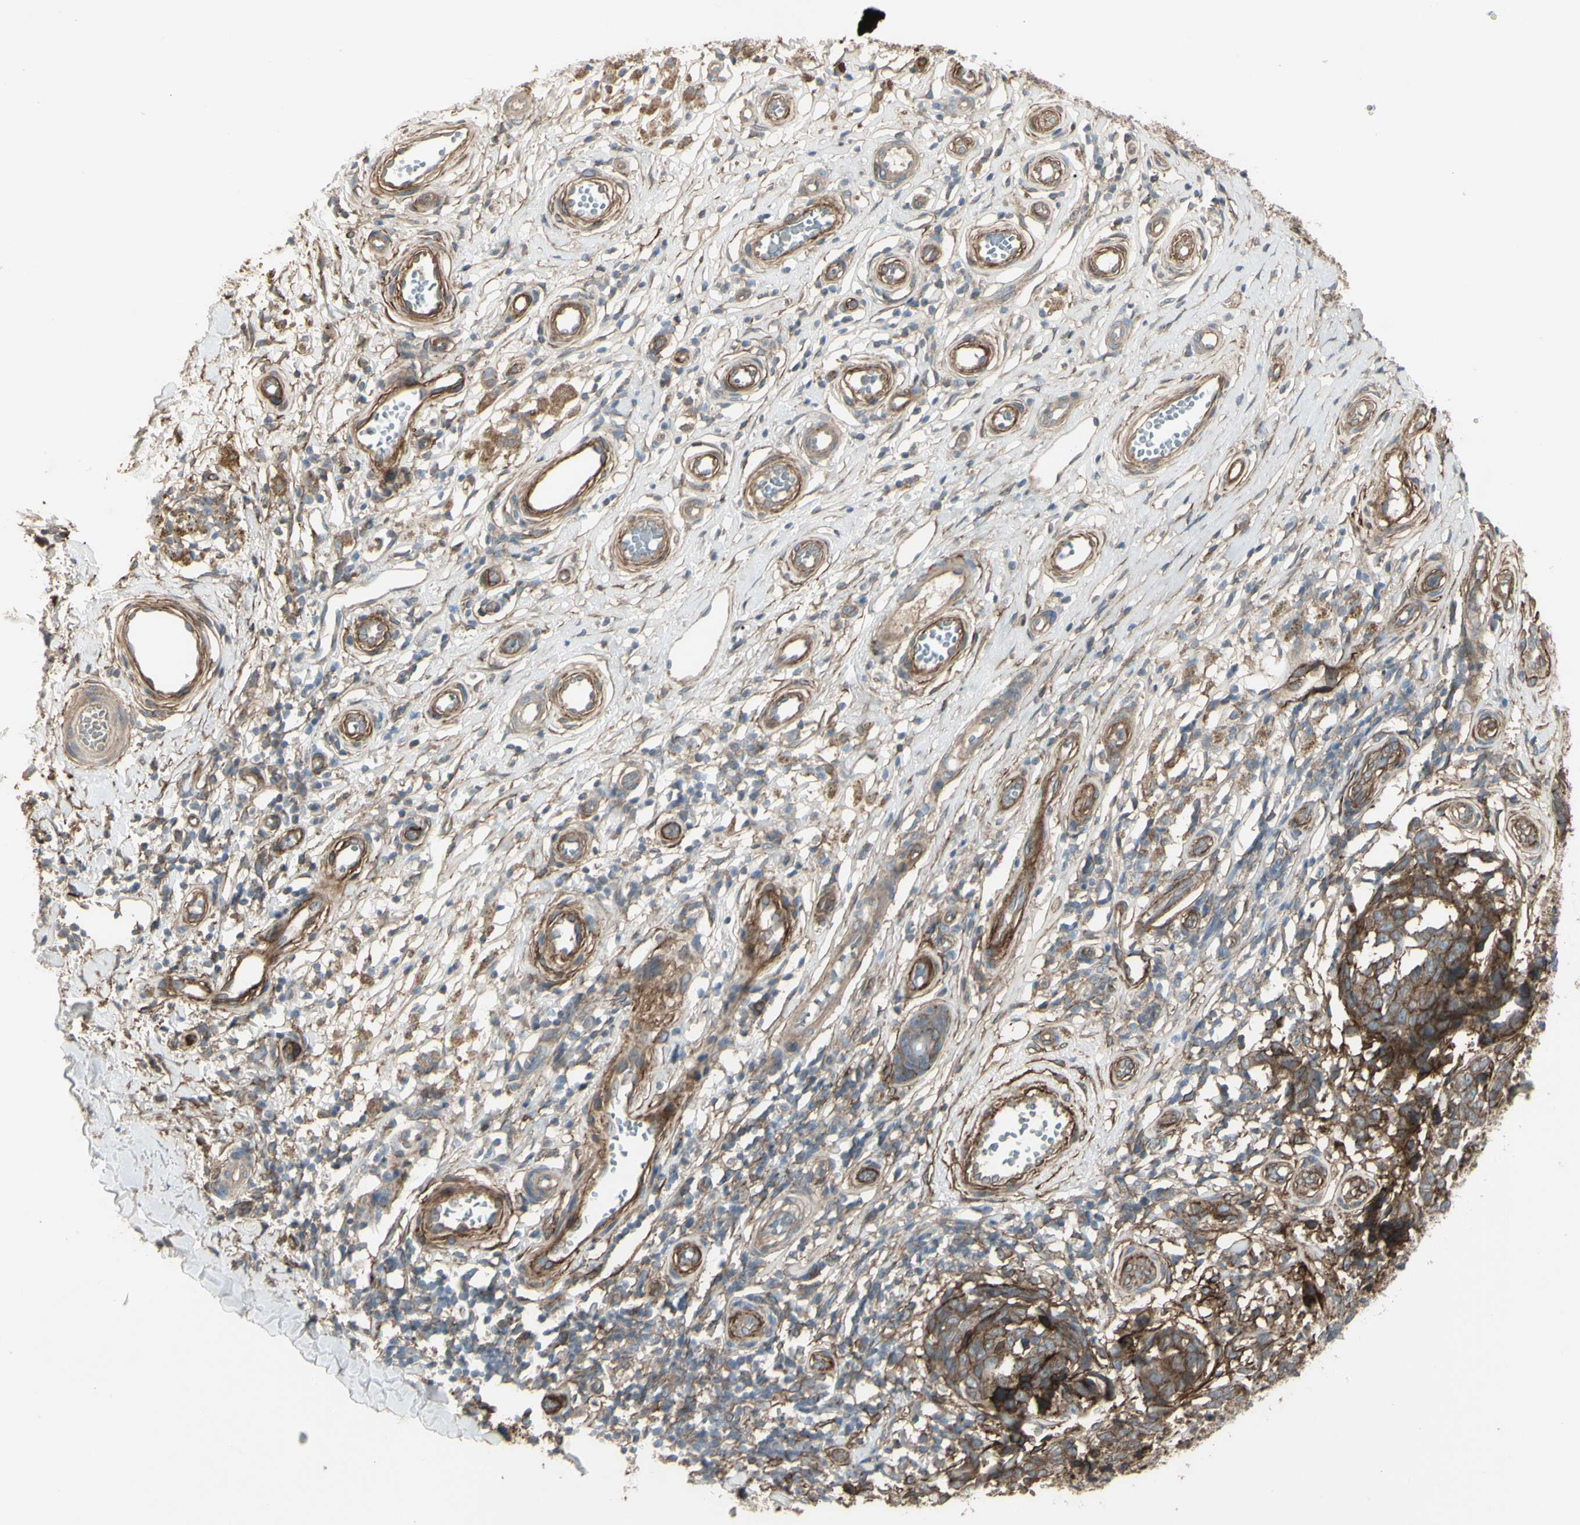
{"staining": {"intensity": "moderate", "quantity": ">75%", "location": "cytoplasmic/membranous"}, "tissue": "melanoma", "cell_type": "Tumor cells", "image_type": "cancer", "snomed": [{"axis": "morphology", "description": "Malignant melanoma, NOS"}, {"axis": "topography", "description": "Skin"}], "caption": "Tumor cells show moderate cytoplasmic/membranous expression in about >75% of cells in malignant melanoma. (IHC, brightfield microscopy, high magnification).", "gene": "CD276", "patient": {"sex": "female", "age": 64}}